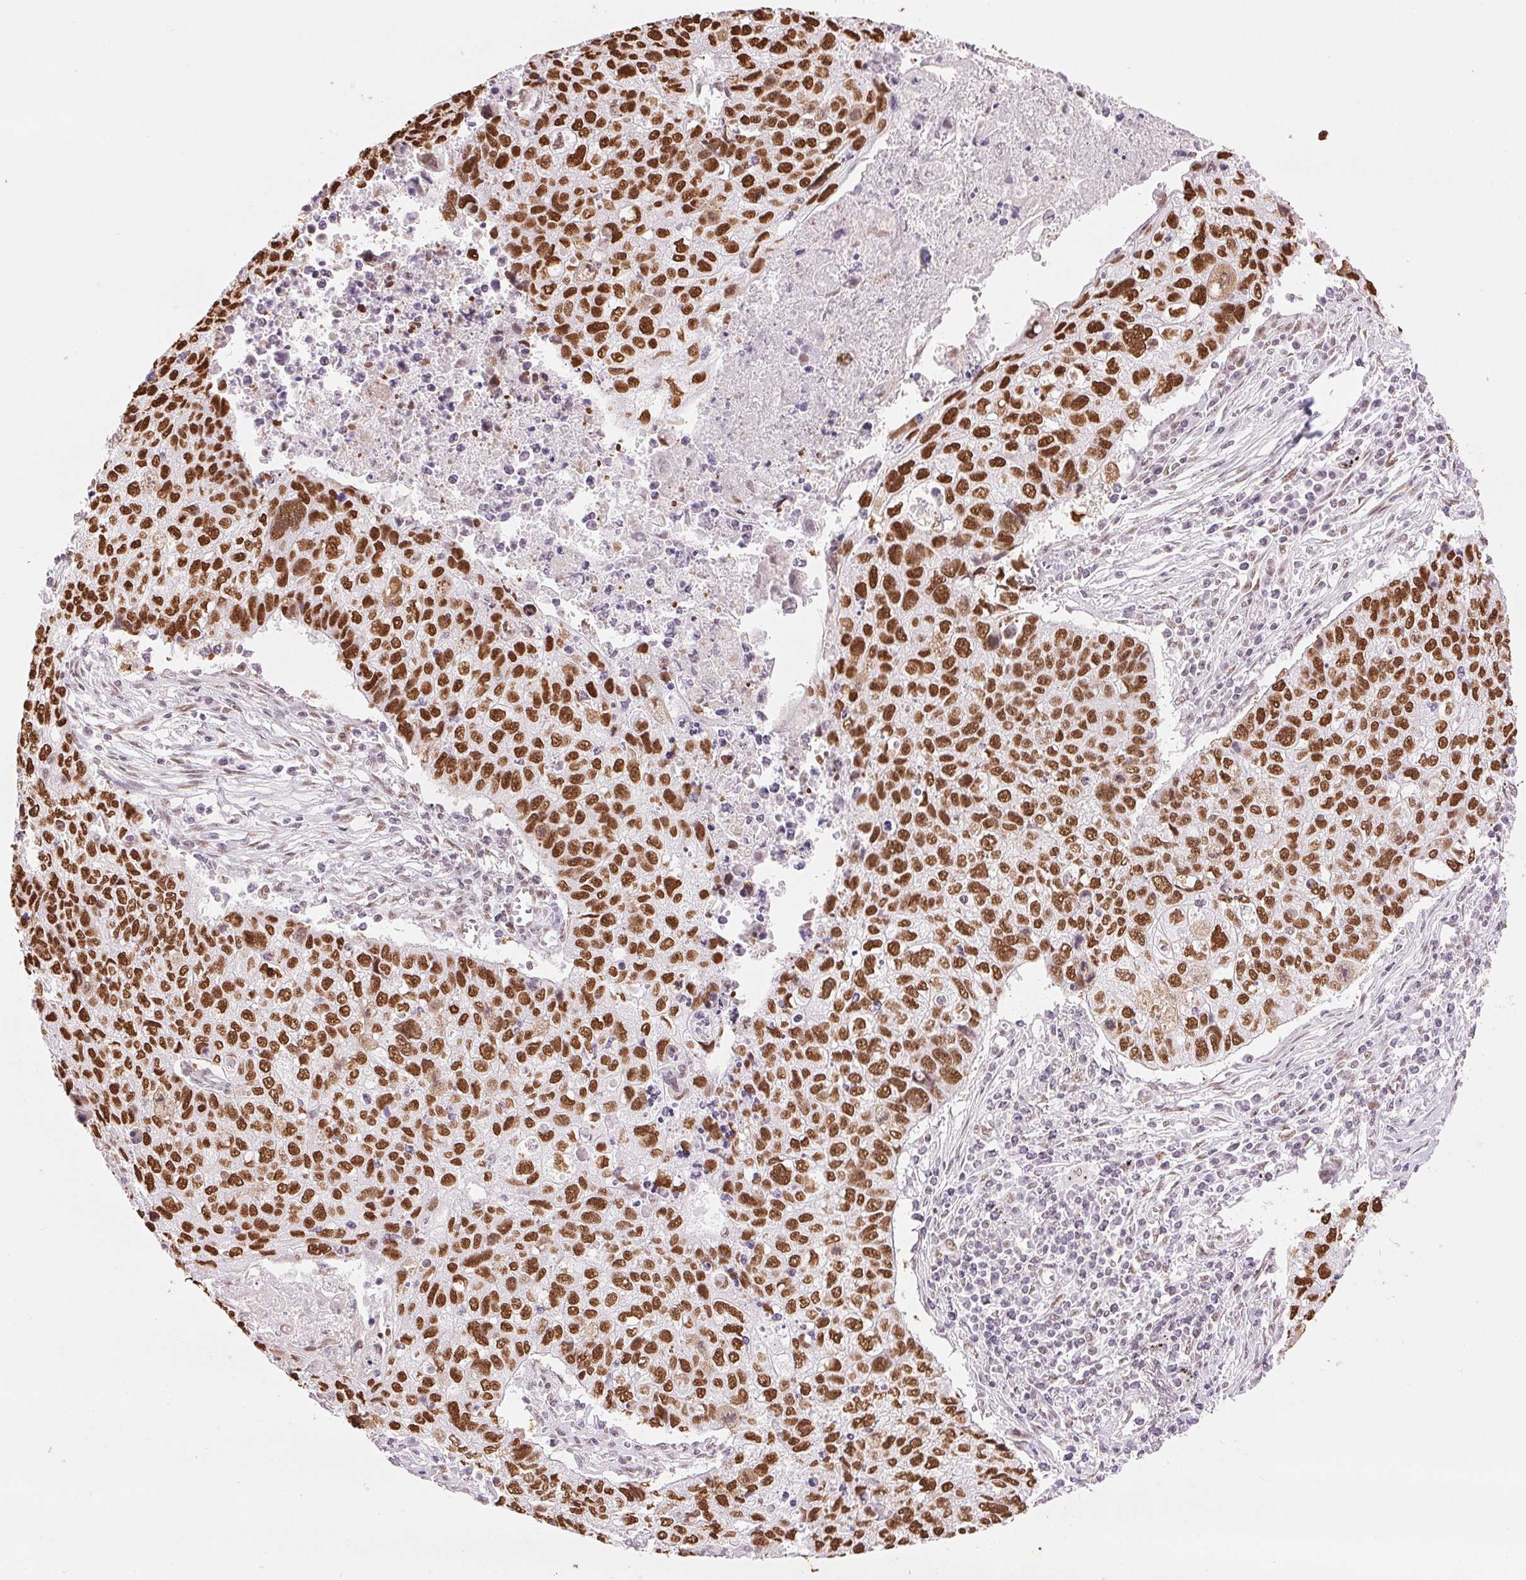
{"staining": {"intensity": "strong", "quantity": ">75%", "location": "nuclear"}, "tissue": "lung cancer", "cell_type": "Tumor cells", "image_type": "cancer", "snomed": [{"axis": "morphology", "description": "Normal morphology"}, {"axis": "morphology", "description": "Aneuploidy"}, {"axis": "morphology", "description": "Squamous cell carcinoma, NOS"}, {"axis": "topography", "description": "Lymph node"}, {"axis": "topography", "description": "Lung"}], "caption": "Immunohistochemistry (IHC) (DAB (3,3'-diaminobenzidine)) staining of human squamous cell carcinoma (lung) demonstrates strong nuclear protein staining in about >75% of tumor cells.", "gene": "ZFR2", "patient": {"sex": "female", "age": 76}}